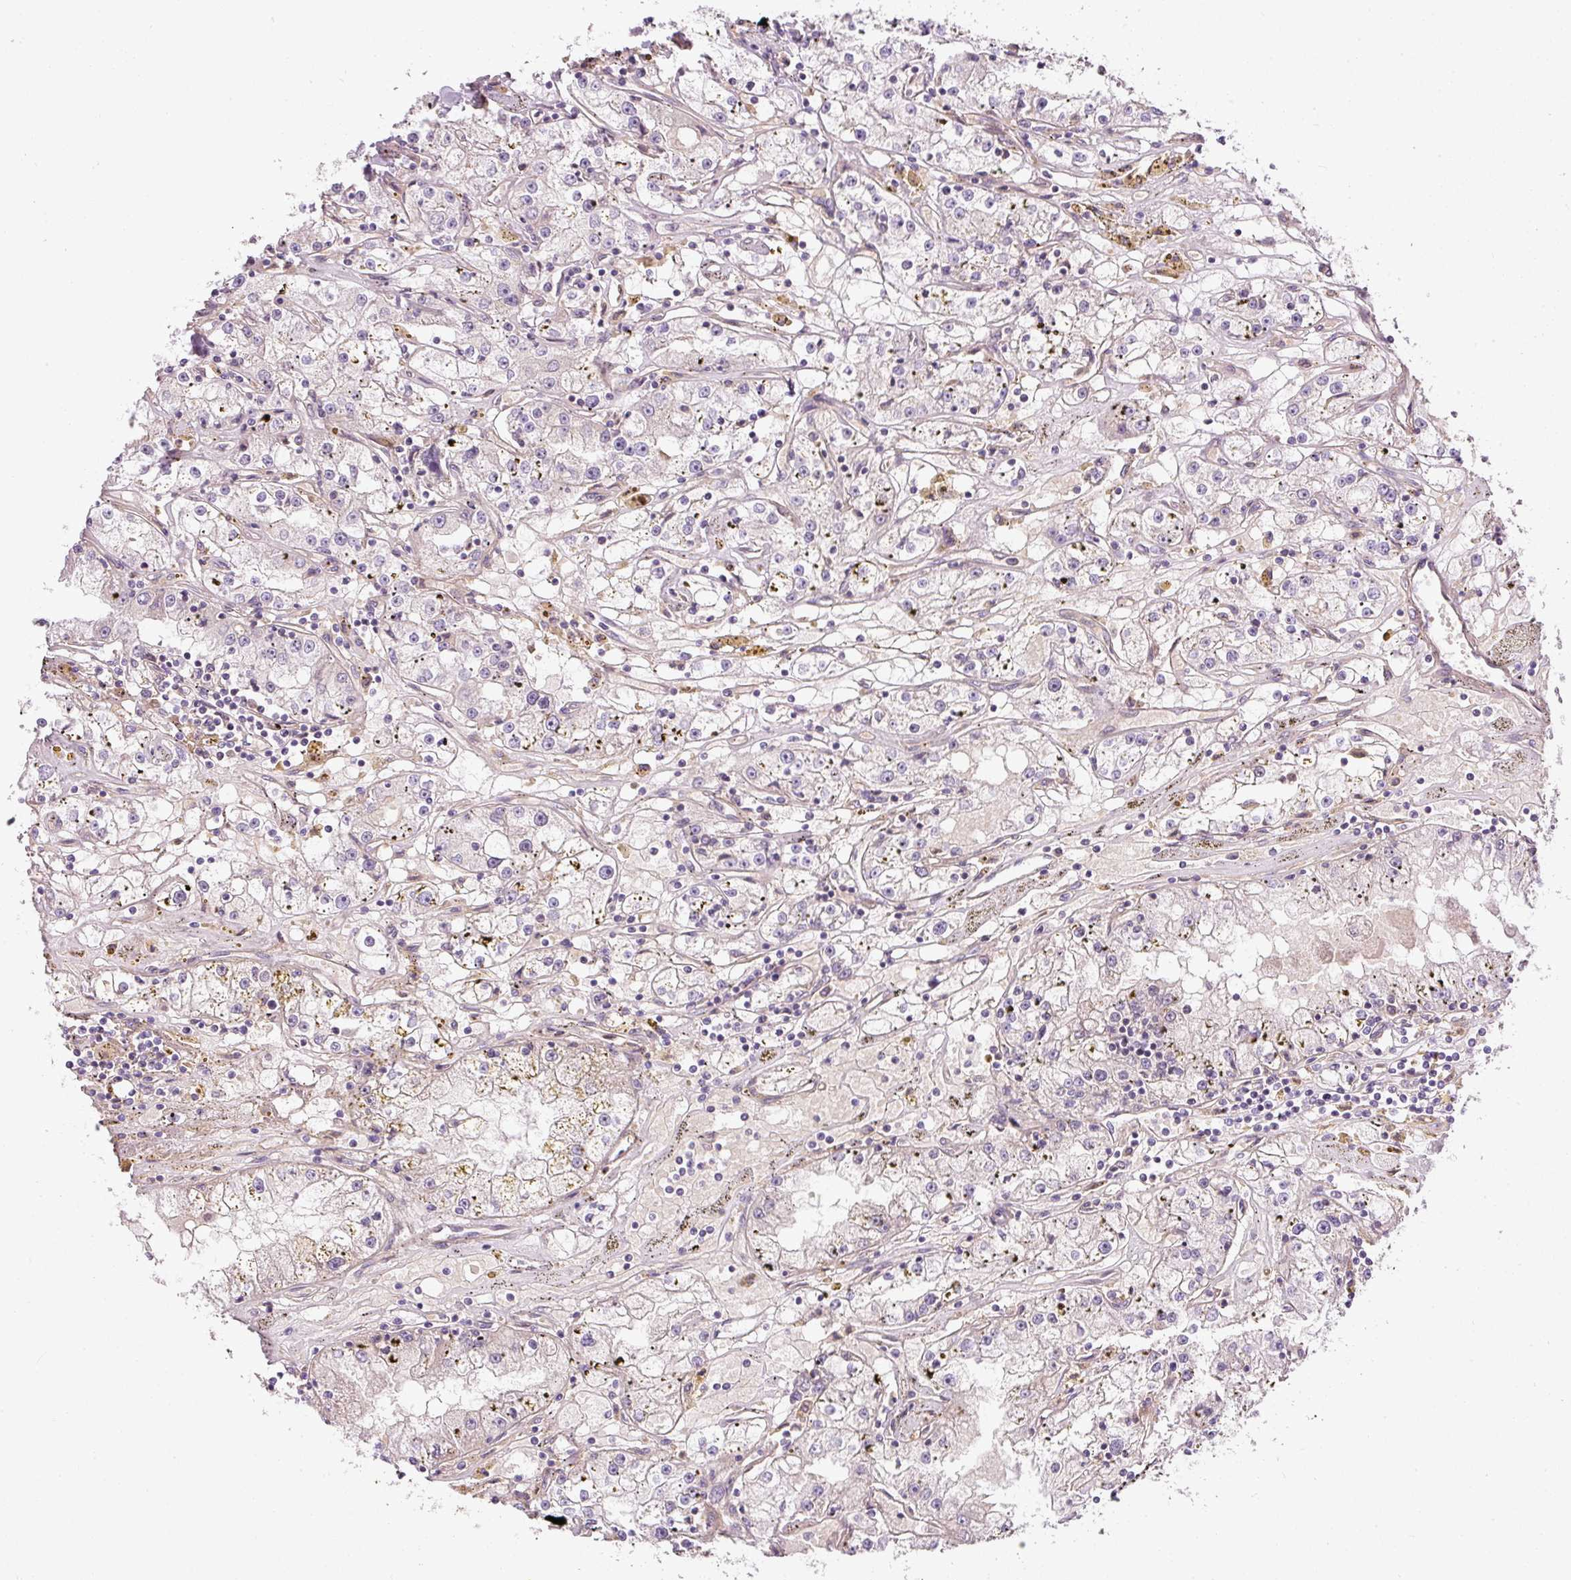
{"staining": {"intensity": "negative", "quantity": "none", "location": "none"}, "tissue": "renal cancer", "cell_type": "Tumor cells", "image_type": "cancer", "snomed": [{"axis": "morphology", "description": "Adenocarcinoma, NOS"}, {"axis": "topography", "description": "Kidney"}], "caption": "A high-resolution image shows IHC staining of renal adenocarcinoma, which displays no significant staining in tumor cells. (IHC, brightfield microscopy, high magnification).", "gene": "TBC1D2B", "patient": {"sex": "male", "age": 56}}